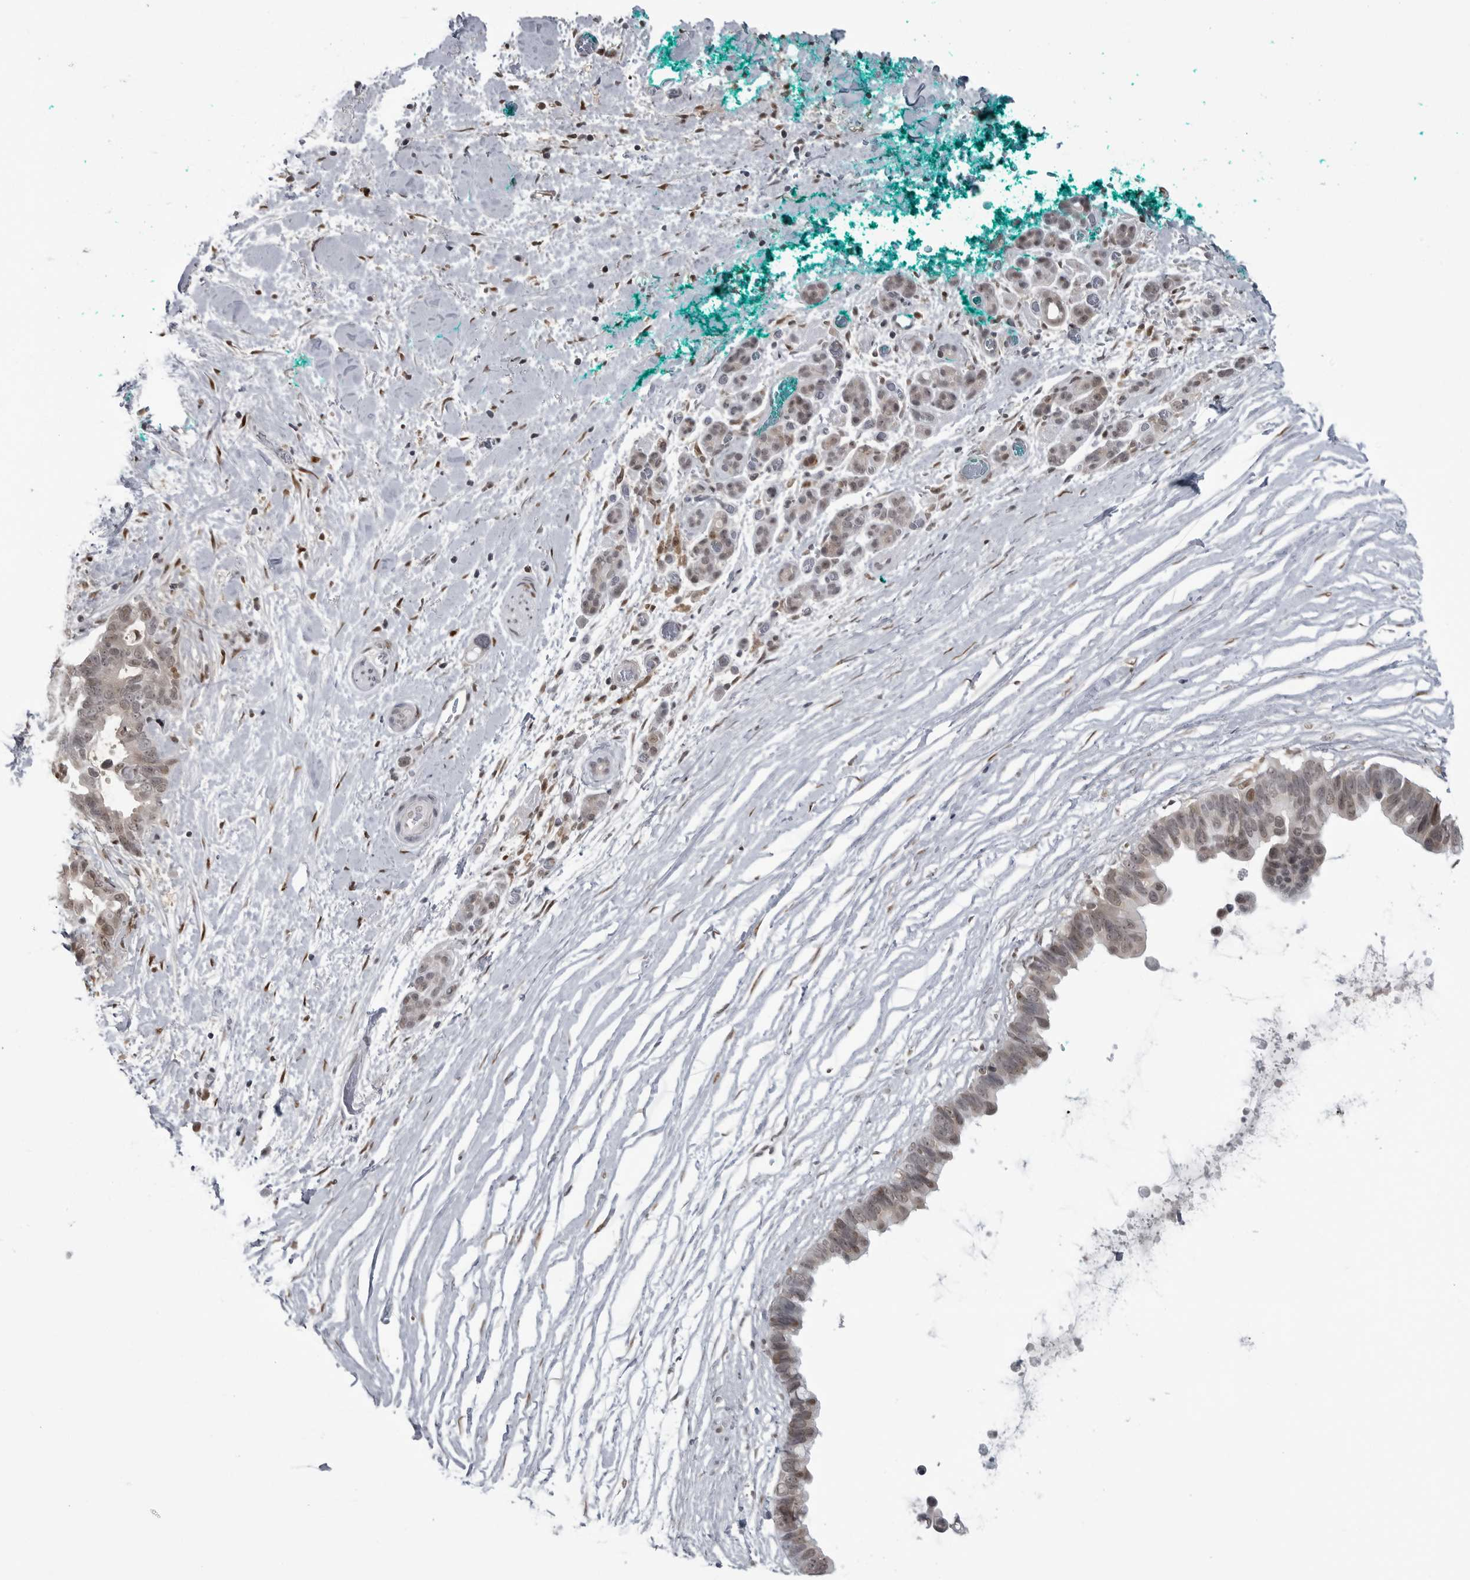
{"staining": {"intensity": "weak", "quantity": ">75%", "location": "nuclear"}, "tissue": "pancreatic cancer", "cell_type": "Tumor cells", "image_type": "cancer", "snomed": [{"axis": "morphology", "description": "Adenocarcinoma, NOS"}, {"axis": "topography", "description": "Pancreas"}], "caption": "This histopathology image displays immunohistochemistry (IHC) staining of human adenocarcinoma (pancreatic), with low weak nuclear staining in about >75% of tumor cells.", "gene": "C8orf58", "patient": {"sex": "female", "age": 72}}